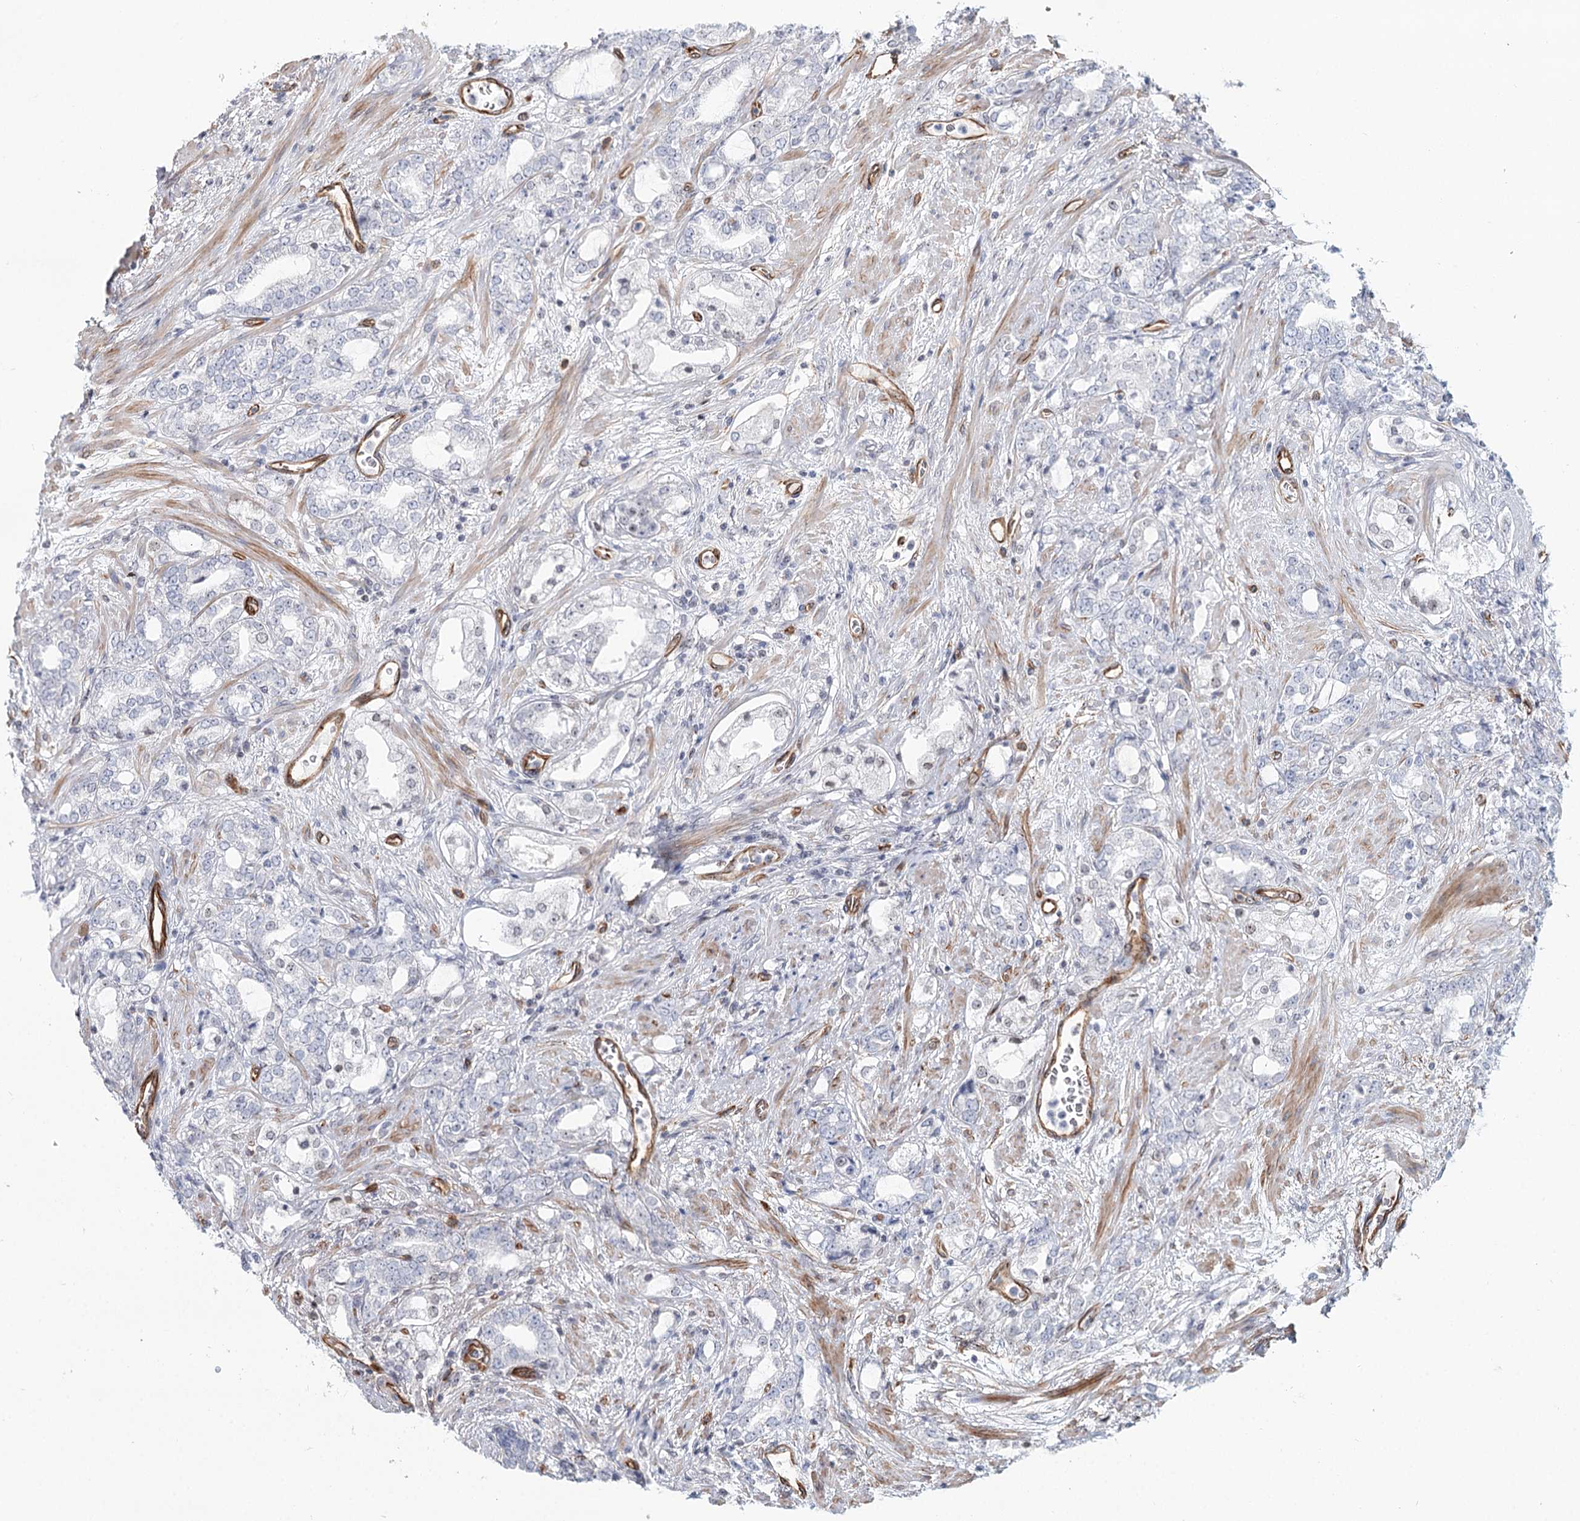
{"staining": {"intensity": "negative", "quantity": "none", "location": "none"}, "tissue": "prostate cancer", "cell_type": "Tumor cells", "image_type": "cancer", "snomed": [{"axis": "morphology", "description": "Adenocarcinoma, High grade"}, {"axis": "topography", "description": "Prostate"}], "caption": "The image displays no significant staining in tumor cells of adenocarcinoma (high-grade) (prostate).", "gene": "ZFYVE28", "patient": {"sex": "male", "age": 64}}